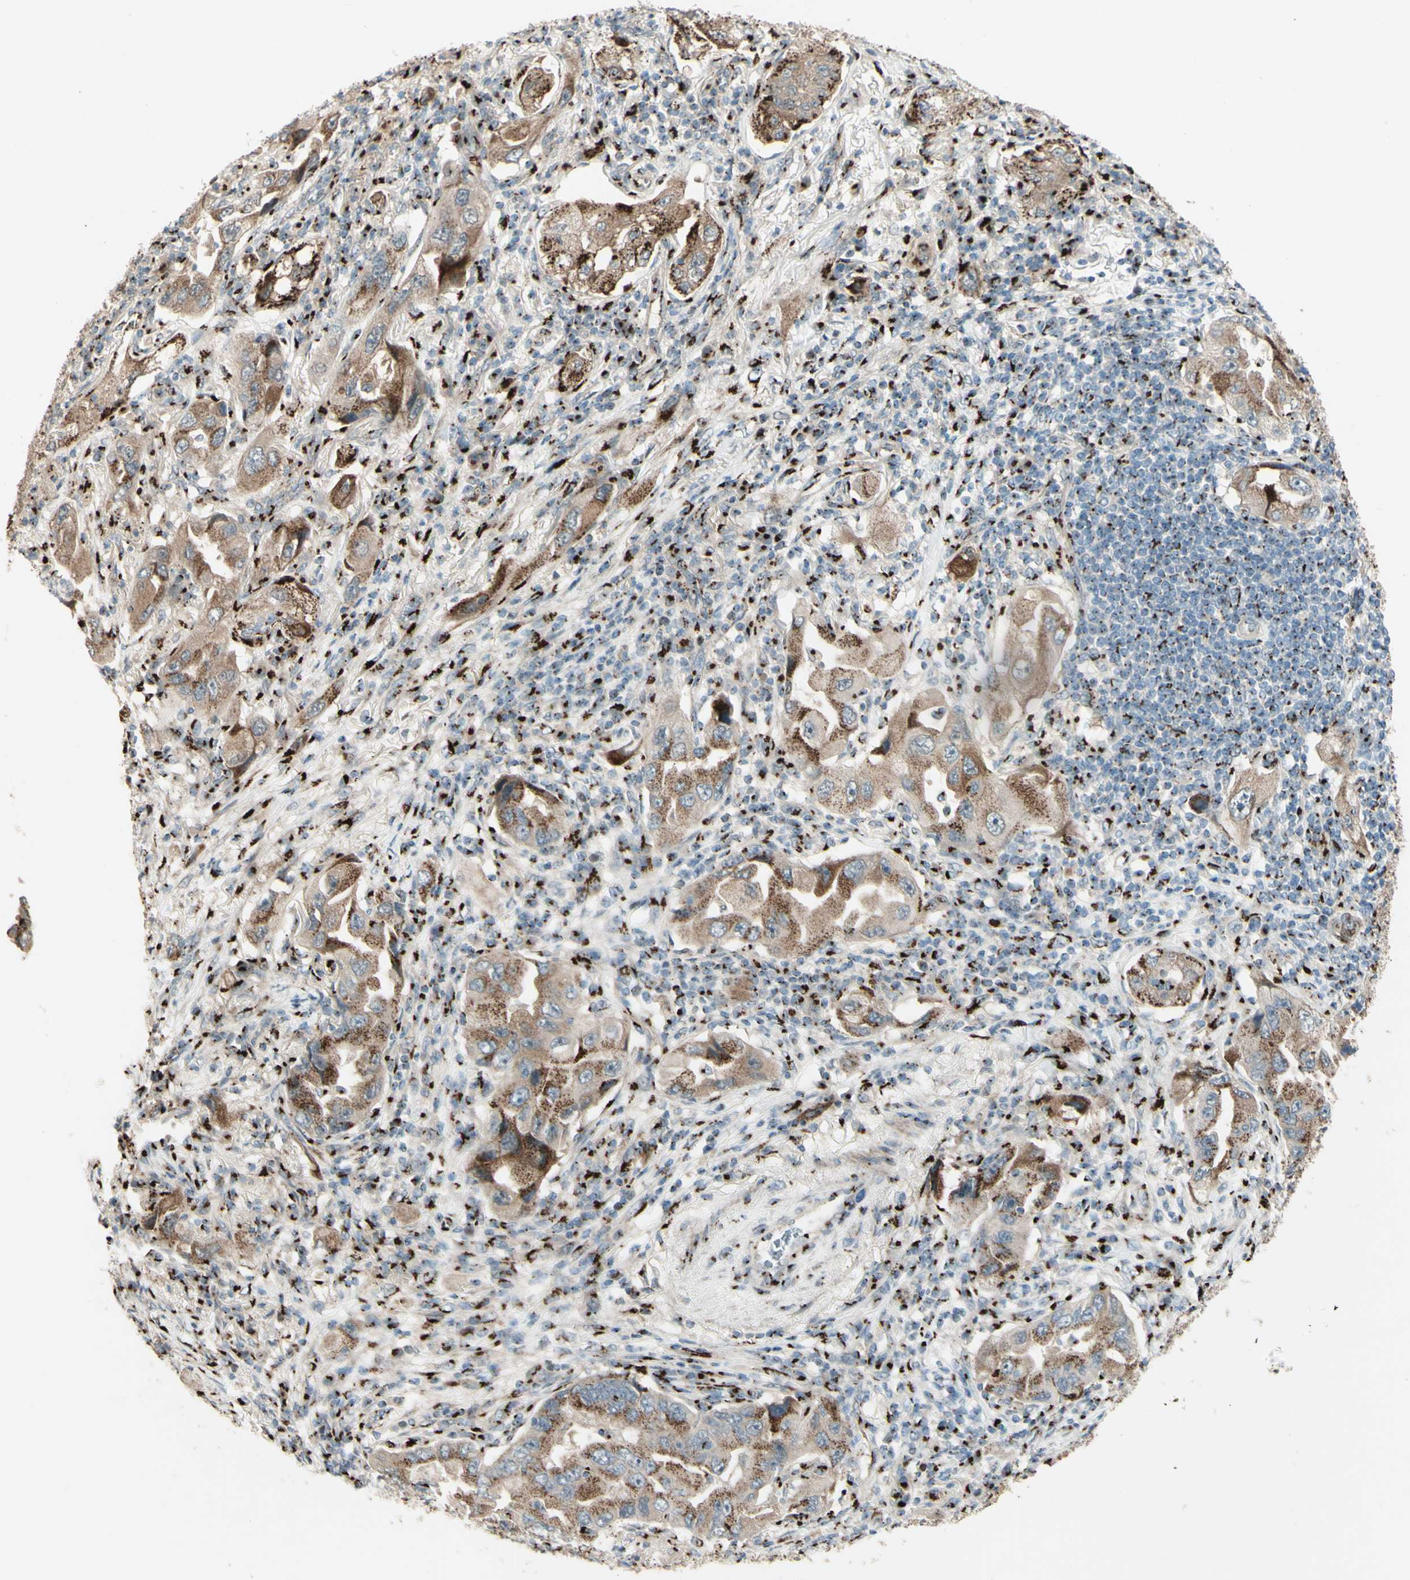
{"staining": {"intensity": "moderate", "quantity": ">75%", "location": "cytoplasmic/membranous"}, "tissue": "lung cancer", "cell_type": "Tumor cells", "image_type": "cancer", "snomed": [{"axis": "morphology", "description": "Adenocarcinoma, NOS"}, {"axis": "topography", "description": "Lung"}], "caption": "The photomicrograph demonstrates staining of lung cancer, revealing moderate cytoplasmic/membranous protein expression (brown color) within tumor cells.", "gene": "BPNT2", "patient": {"sex": "female", "age": 65}}